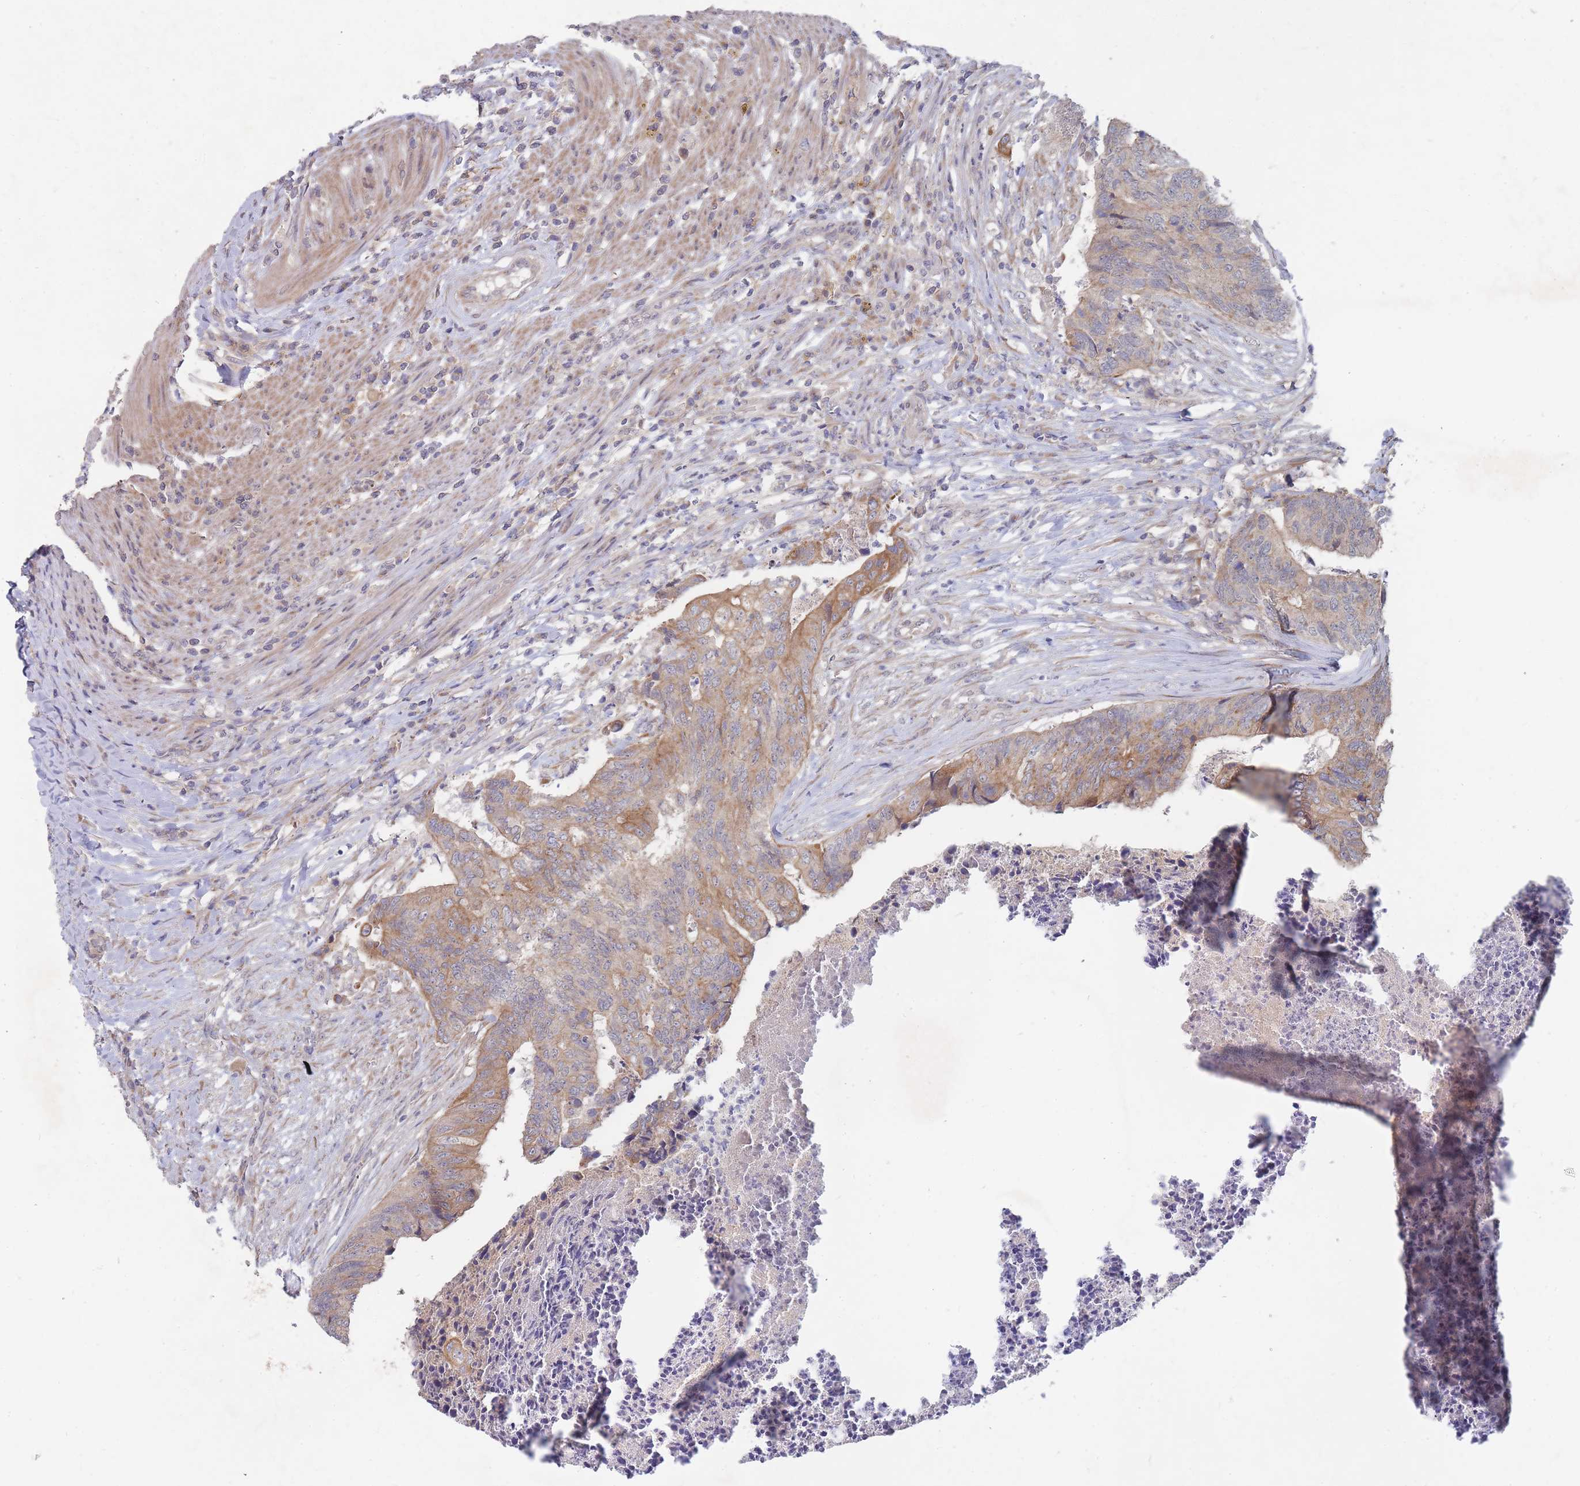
{"staining": {"intensity": "moderate", "quantity": ">75%", "location": "cytoplasmic/membranous"}, "tissue": "colorectal cancer", "cell_type": "Tumor cells", "image_type": "cancer", "snomed": [{"axis": "morphology", "description": "Adenocarcinoma, NOS"}, {"axis": "topography", "description": "Colon"}], "caption": "This histopathology image exhibits adenocarcinoma (colorectal) stained with immunohistochemistry (IHC) to label a protein in brown. The cytoplasmic/membranous of tumor cells show moderate positivity for the protein. Nuclei are counter-stained blue.", "gene": "SLC35F5", "patient": {"sex": "female", "age": 67}}